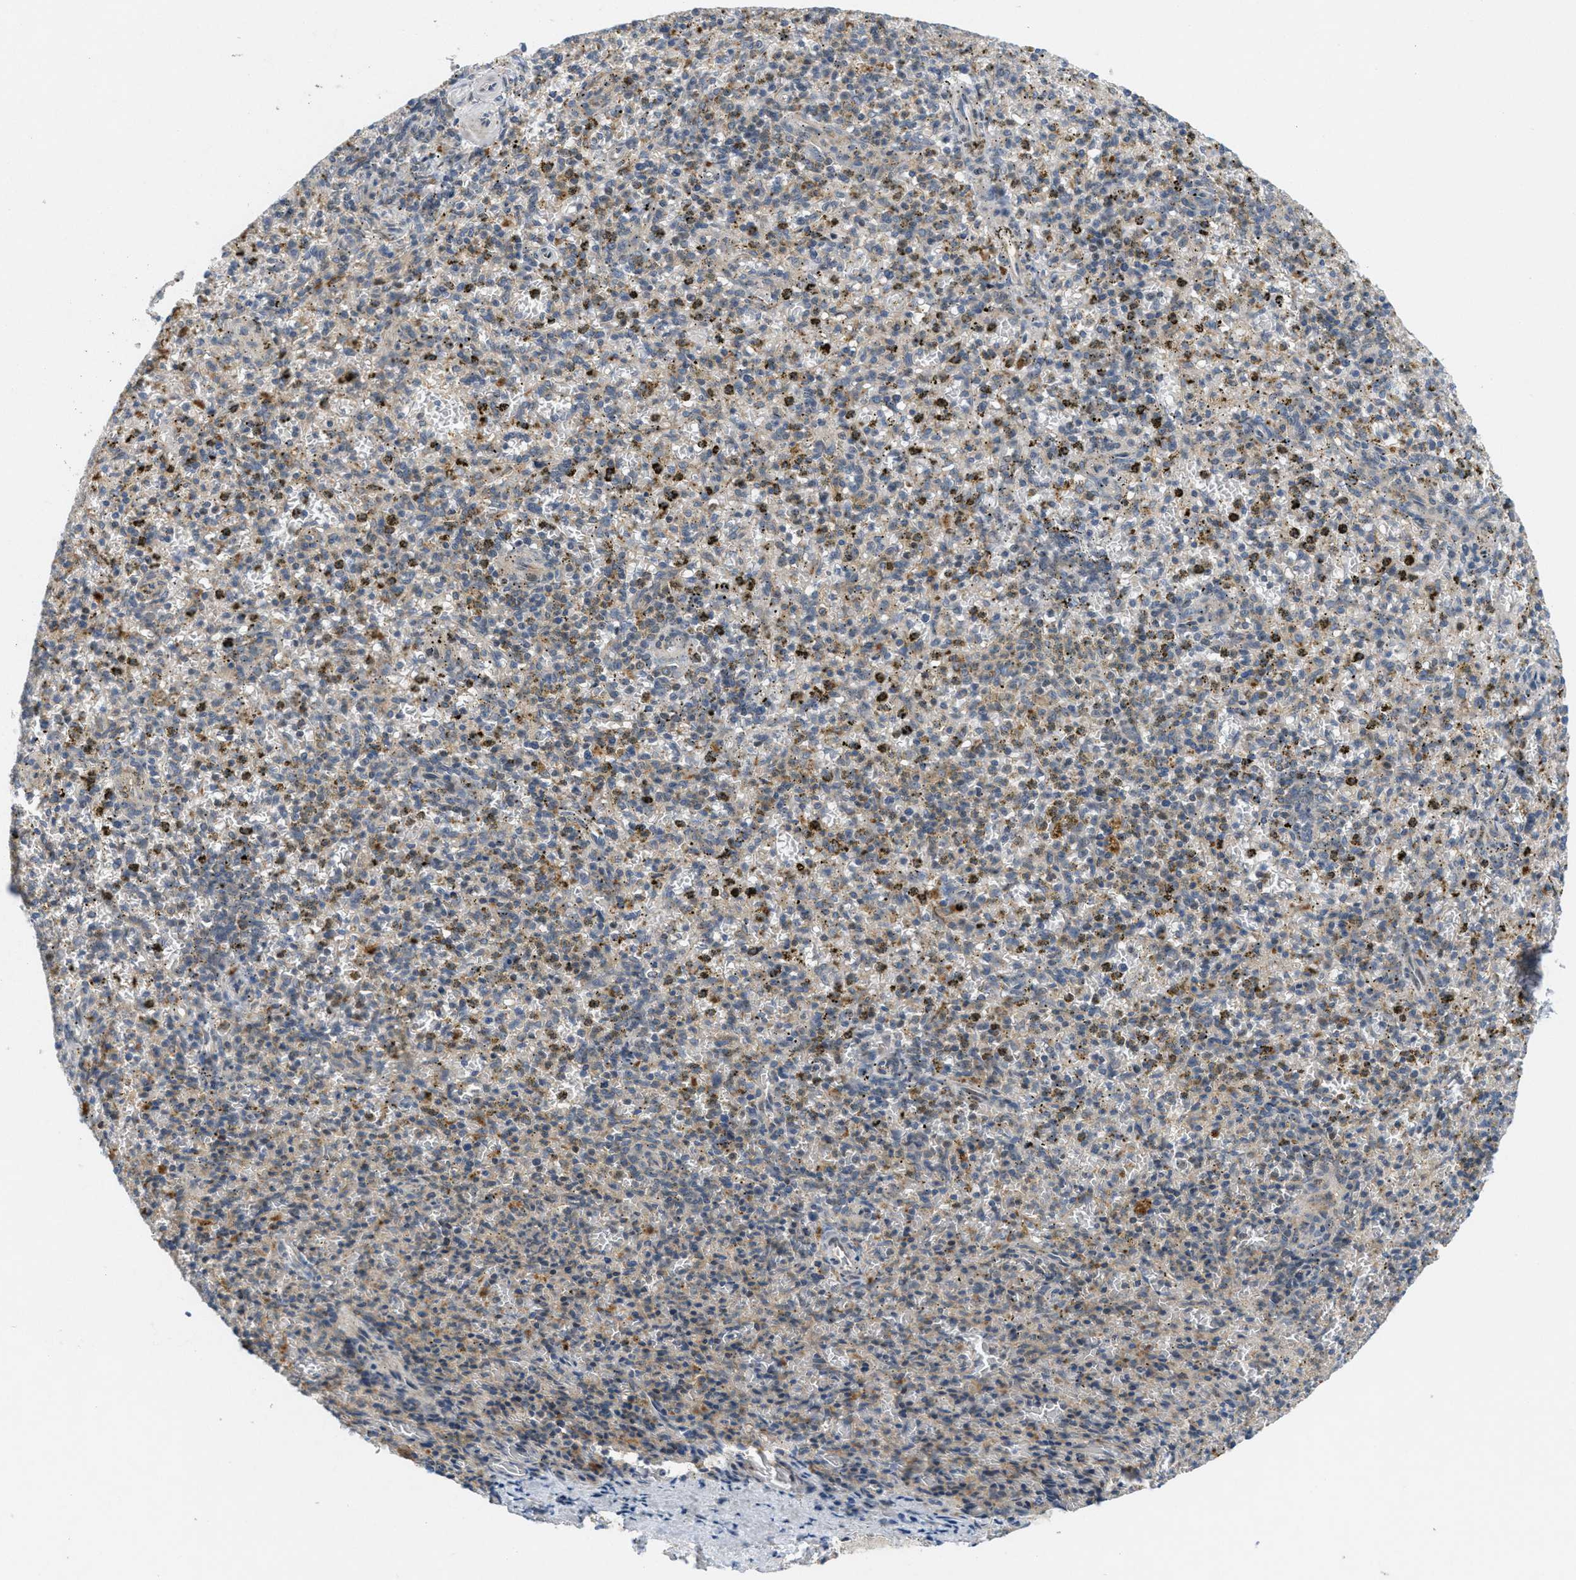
{"staining": {"intensity": "weak", "quantity": "25%-75%", "location": "cytoplasmic/membranous"}, "tissue": "spleen", "cell_type": "Cells in red pulp", "image_type": "normal", "snomed": [{"axis": "morphology", "description": "Normal tissue, NOS"}, {"axis": "topography", "description": "Spleen"}], "caption": "Spleen stained with DAB immunohistochemistry (IHC) reveals low levels of weak cytoplasmic/membranous positivity in approximately 25%-75% of cells in red pulp.", "gene": "SIGMAR1", "patient": {"sex": "male", "age": 72}}